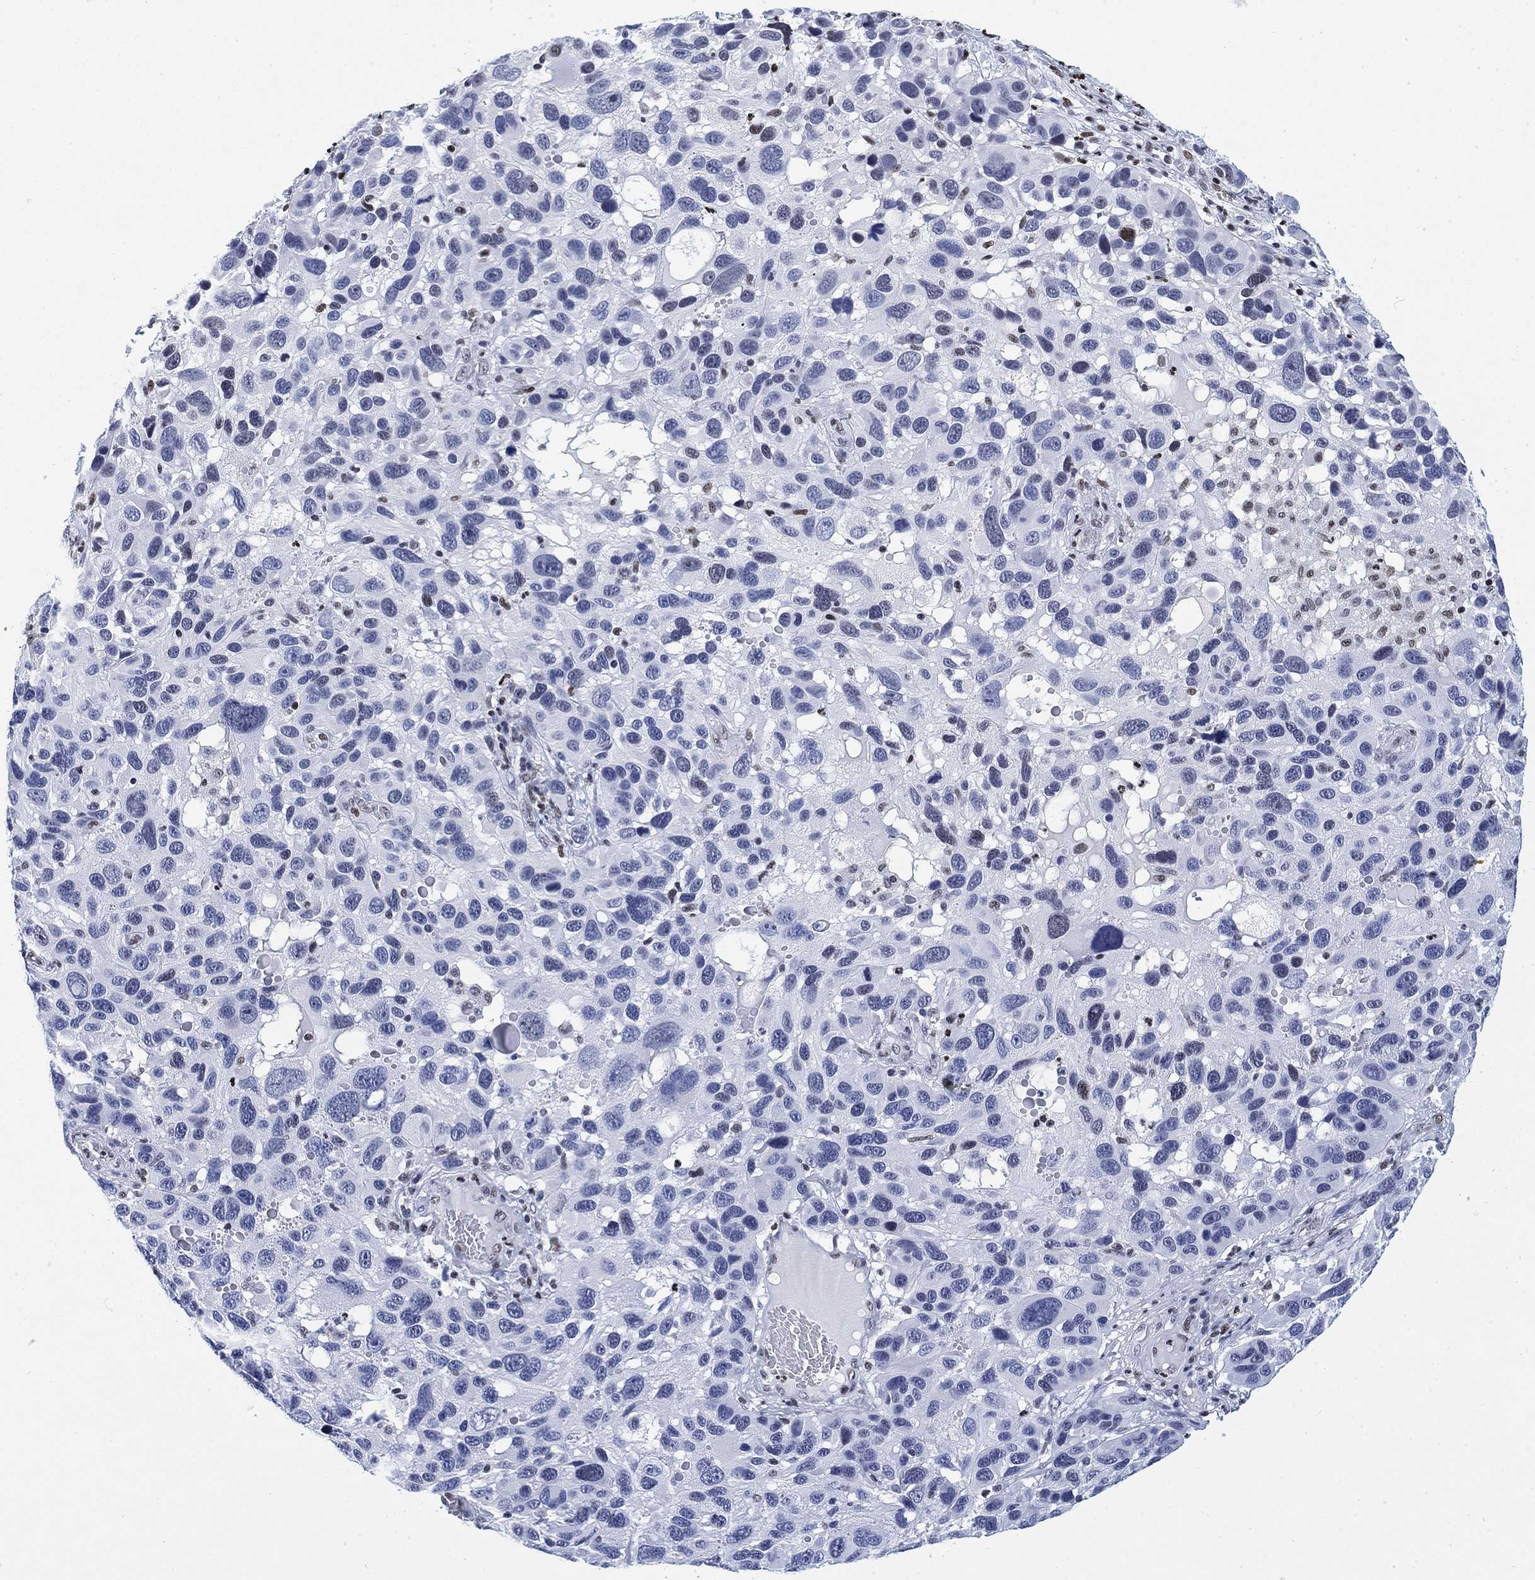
{"staining": {"intensity": "negative", "quantity": "none", "location": "none"}, "tissue": "melanoma", "cell_type": "Tumor cells", "image_type": "cancer", "snomed": [{"axis": "morphology", "description": "Malignant melanoma, NOS"}, {"axis": "topography", "description": "Skin"}], "caption": "Tumor cells are negative for protein expression in human melanoma.", "gene": "H1-10", "patient": {"sex": "male", "age": 53}}